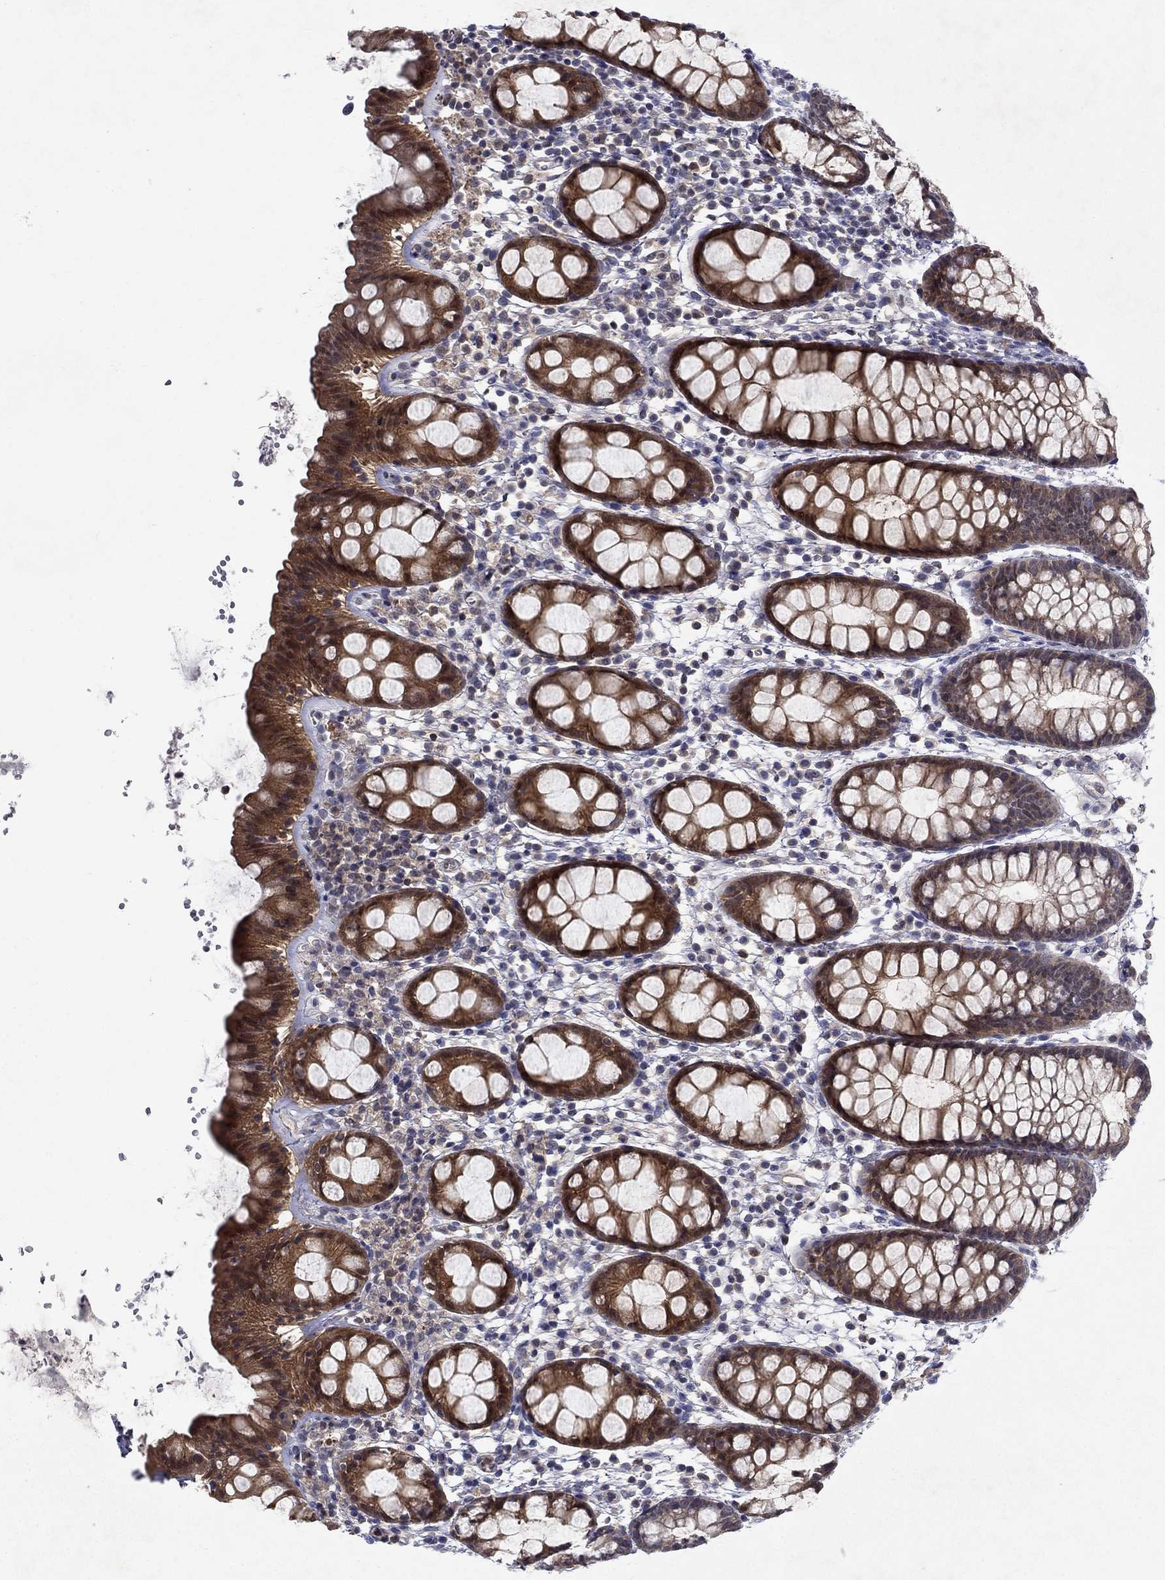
{"staining": {"intensity": "strong", "quantity": "25%-75%", "location": "cytoplasmic/membranous"}, "tissue": "rectum", "cell_type": "Glandular cells", "image_type": "normal", "snomed": [{"axis": "morphology", "description": "Normal tissue, NOS"}, {"axis": "topography", "description": "Rectum"}], "caption": "Immunohistochemical staining of benign rectum reveals strong cytoplasmic/membranous protein positivity in approximately 25%-75% of glandular cells. (brown staining indicates protein expression, while blue staining denotes nuclei).", "gene": "GLTP", "patient": {"sex": "male", "age": 57}}